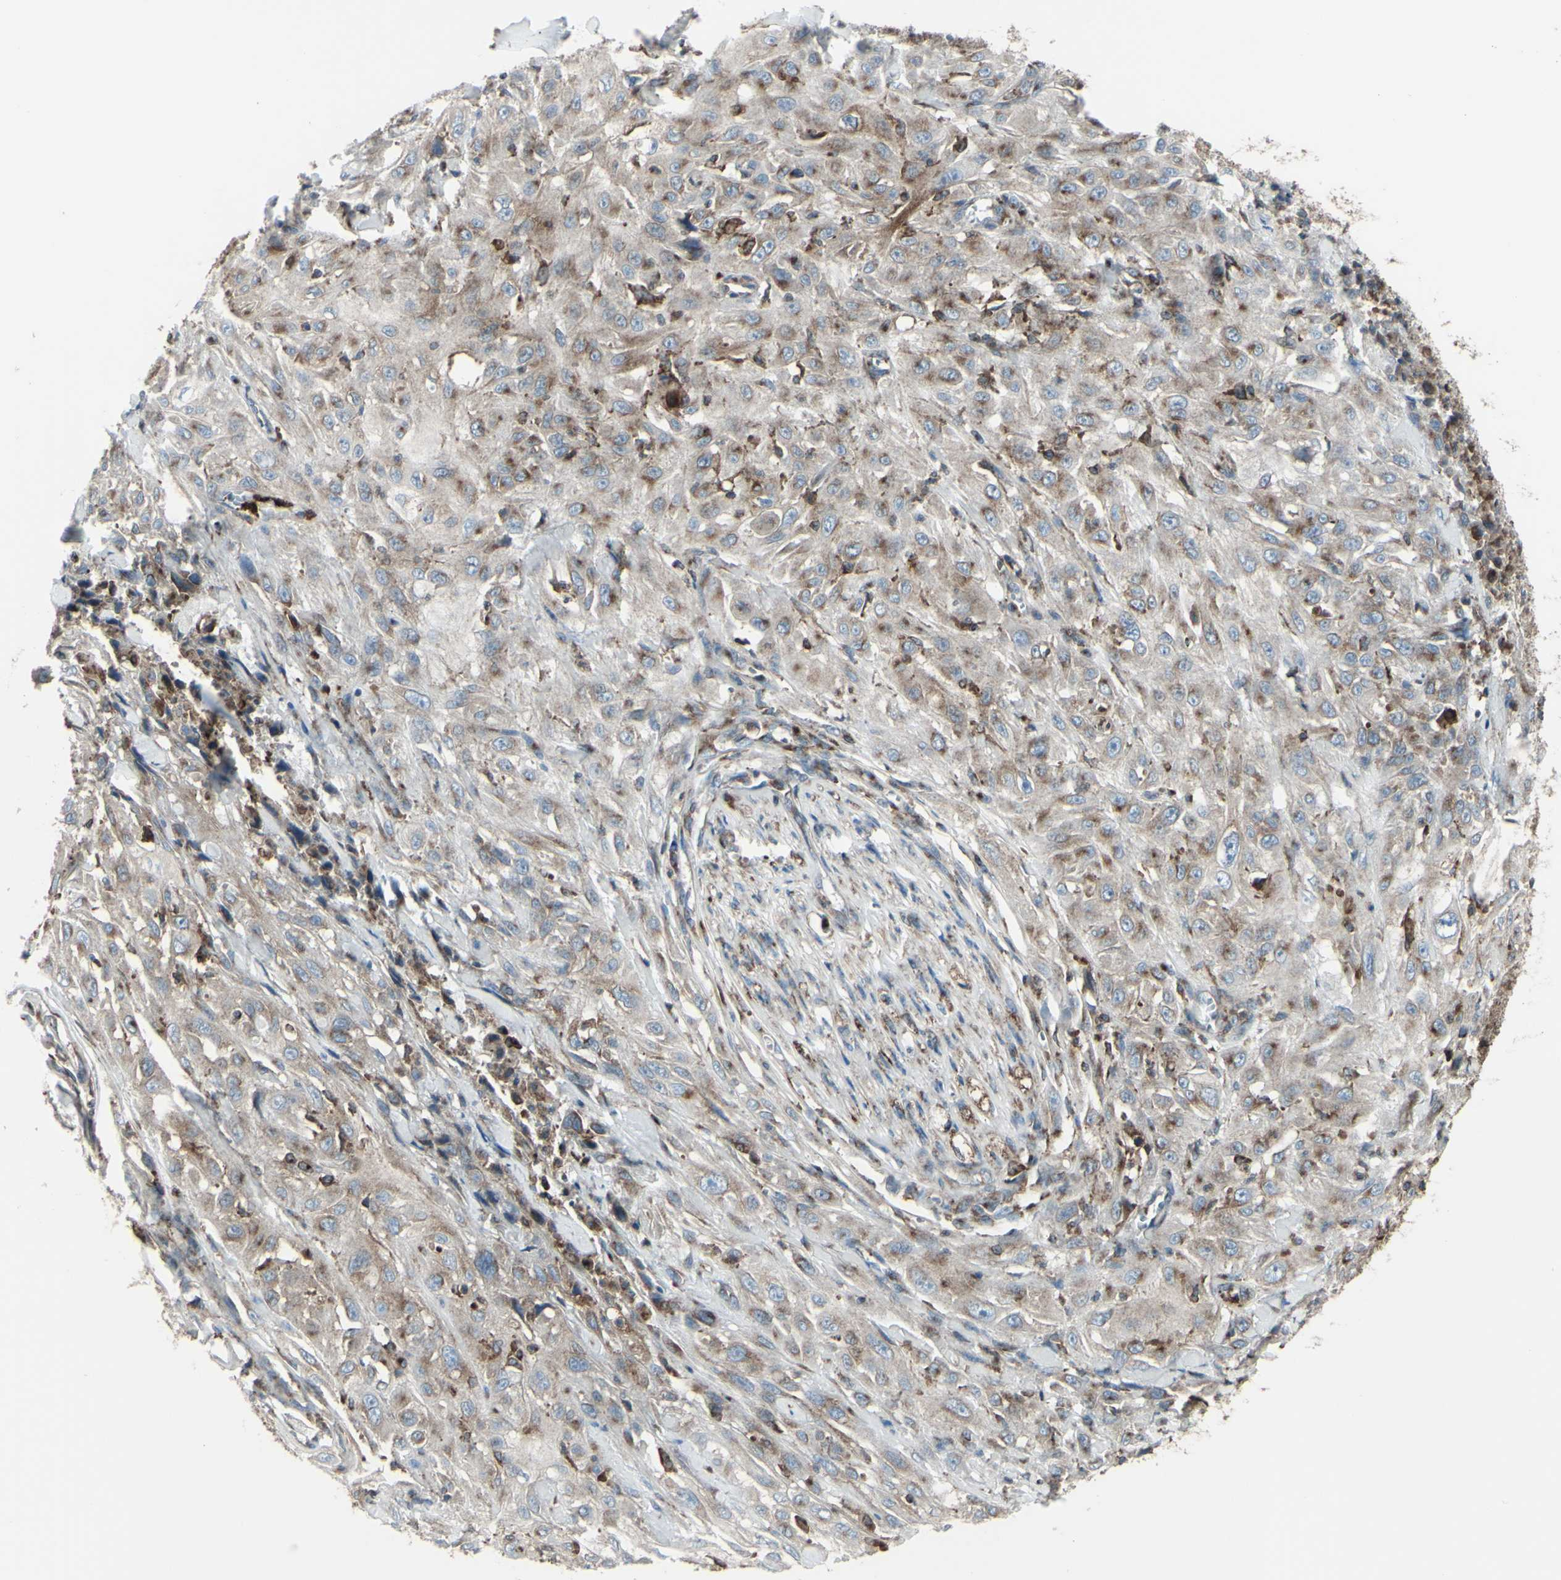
{"staining": {"intensity": "weak", "quantity": ">75%", "location": "cytoplasmic/membranous"}, "tissue": "skin cancer", "cell_type": "Tumor cells", "image_type": "cancer", "snomed": [{"axis": "morphology", "description": "Squamous cell carcinoma, NOS"}, {"axis": "morphology", "description": "Squamous cell carcinoma, metastatic, NOS"}, {"axis": "topography", "description": "Skin"}, {"axis": "topography", "description": "Lymph node"}], "caption": "Skin squamous cell carcinoma stained with a brown dye exhibits weak cytoplasmic/membranous positive expression in approximately >75% of tumor cells.", "gene": "NAPA", "patient": {"sex": "male", "age": 75}}